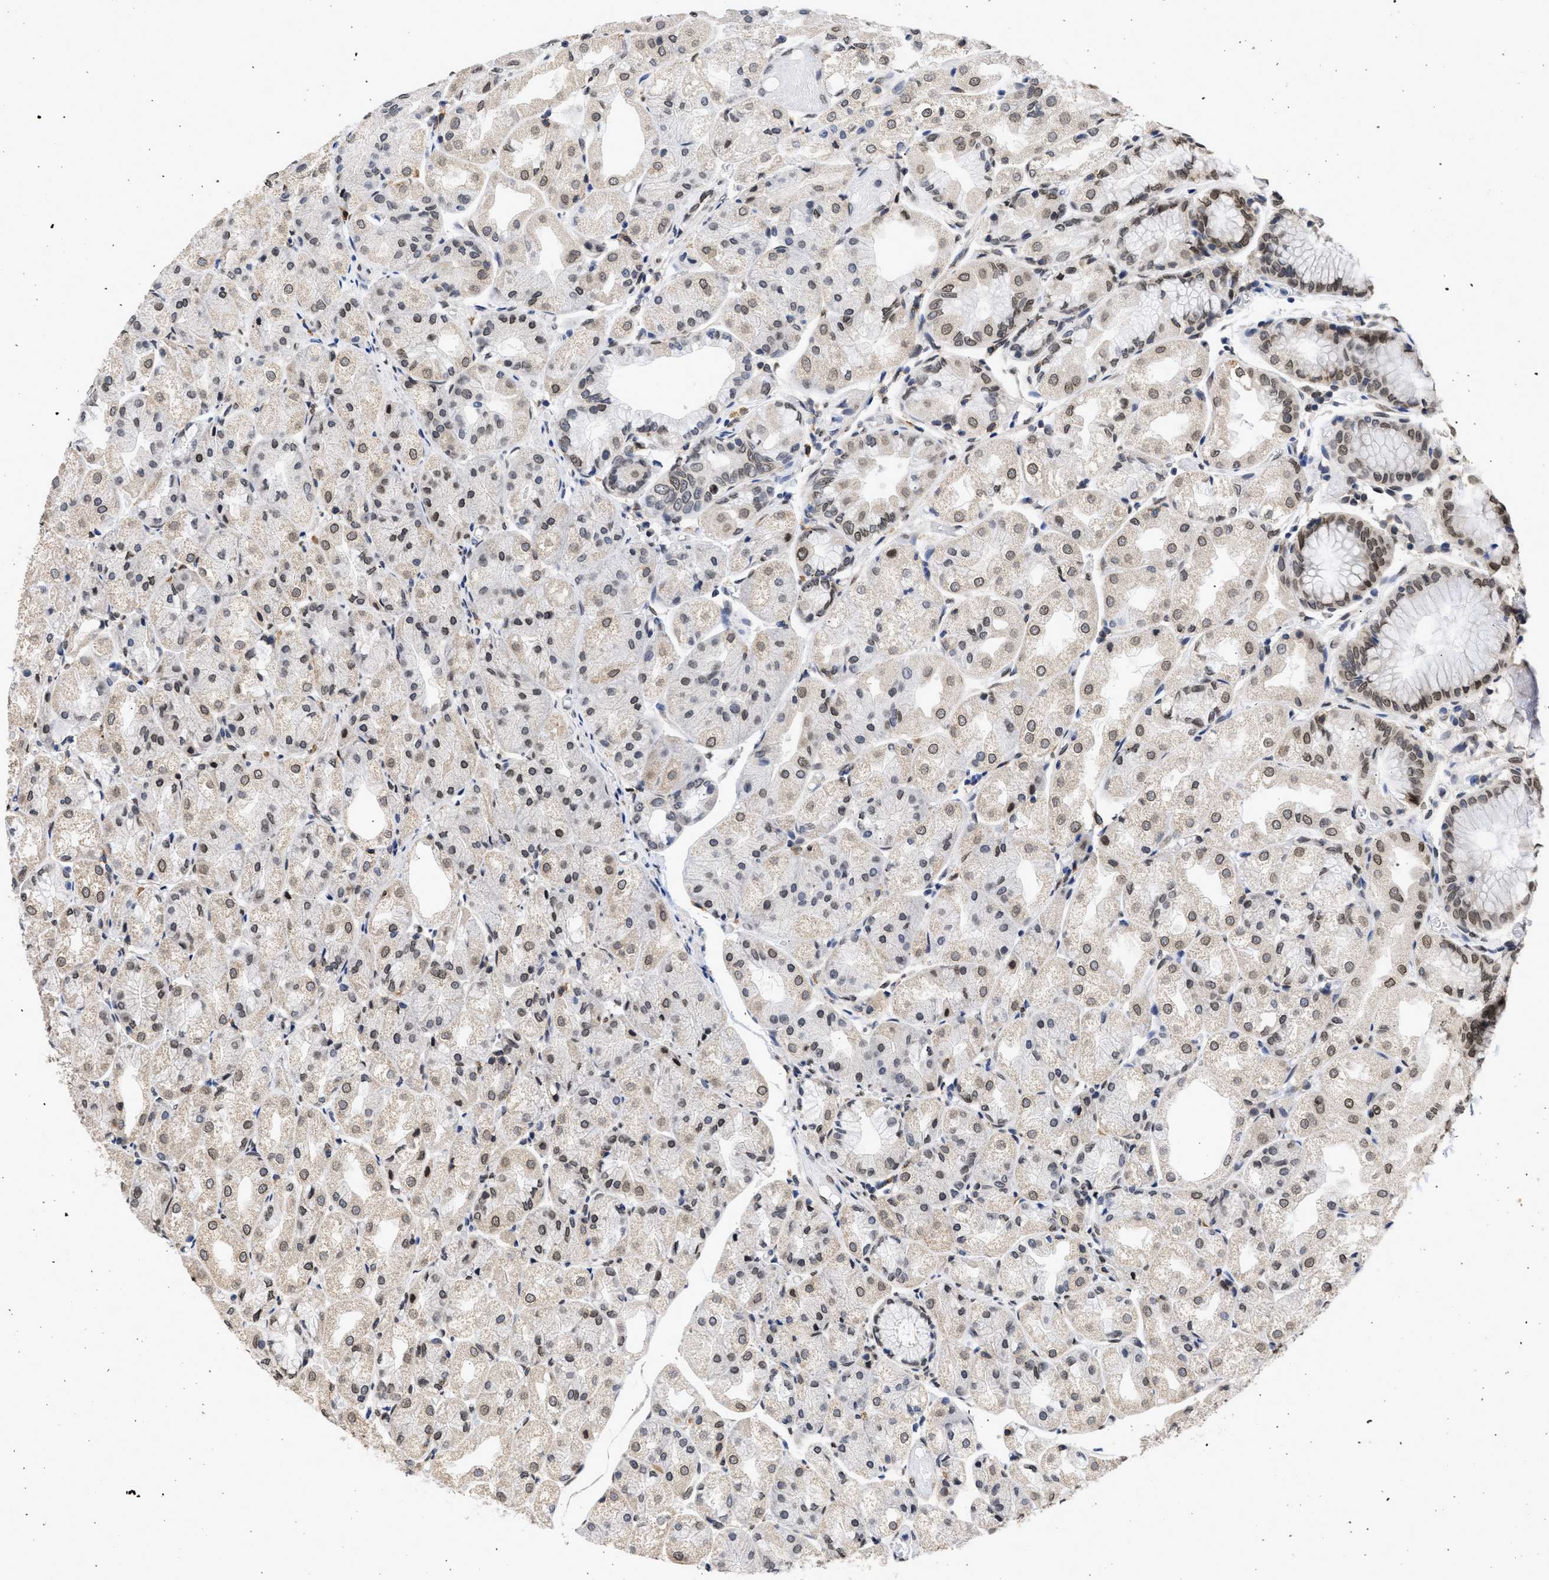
{"staining": {"intensity": "weak", "quantity": "25%-75%", "location": "cytoplasmic/membranous,nuclear"}, "tissue": "stomach", "cell_type": "Glandular cells", "image_type": "normal", "snomed": [{"axis": "morphology", "description": "Normal tissue, NOS"}, {"axis": "topography", "description": "Stomach, upper"}], "caption": "A photomicrograph of stomach stained for a protein reveals weak cytoplasmic/membranous,nuclear brown staining in glandular cells.", "gene": "NUP35", "patient": {"sex": "male", "age": 72}}